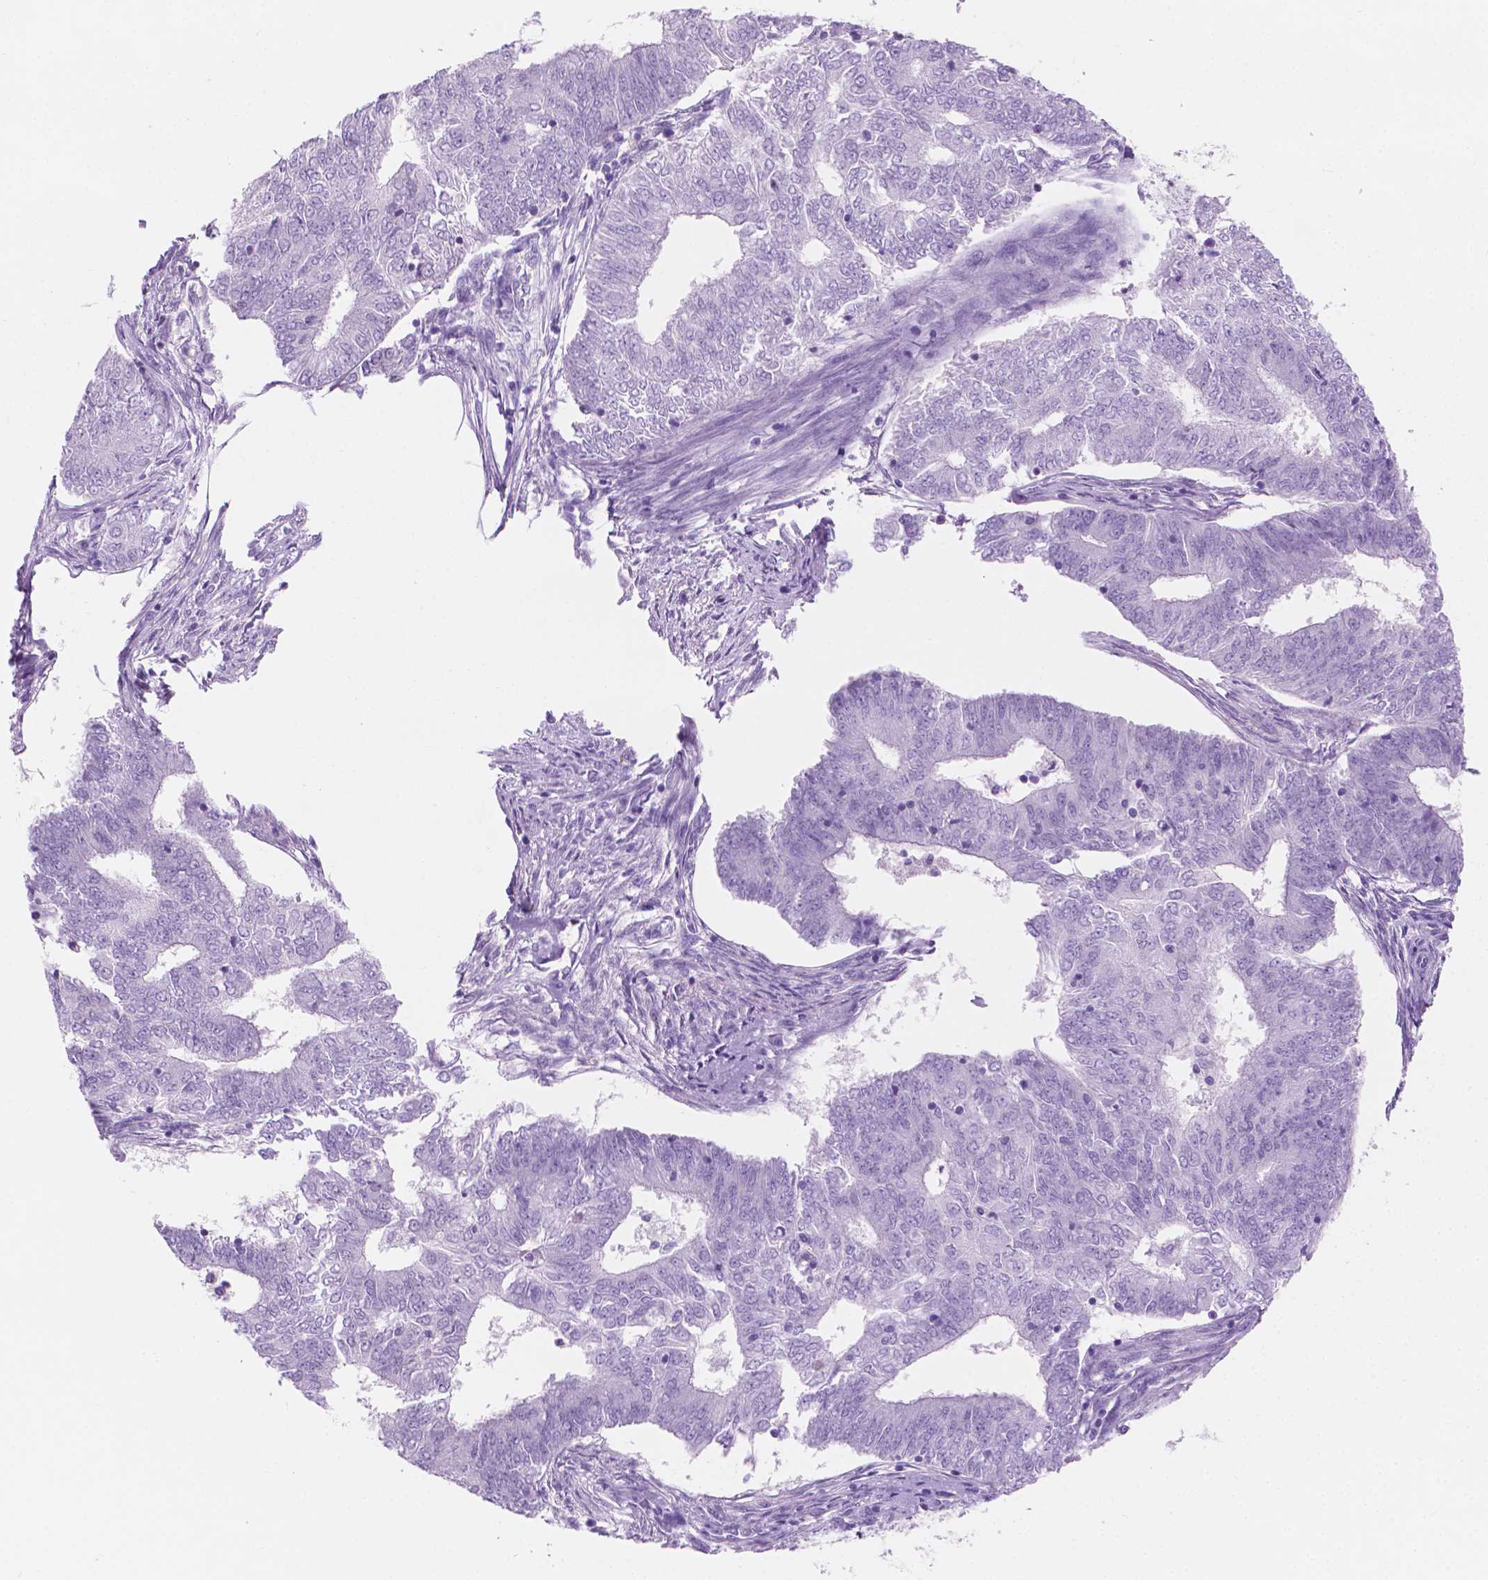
{"staining": {"intensity": "negative", "quantity": "none", "location": "none"}, "tissue": "endometrial cancer", "cell_type": "Tumor cells", "image_type": "cancer", "snomed": [{"axis": "morphology", "description": "Adenocarcinoma, NOS"}, {"axis": "topography", "description": "Endometrium"}], "caption": "Protein analysis of endometrial cancer (adenocarcinoma) shows no significant positivity in tumor cells. Brightfield microscopy of immunohistochemistry stained with DAB (3,3'-diaminobenzidine) (brown) and hematoxylin (blue), captured at high magnification.", "gene": "EPPK1", "patient": {"sex": "female", "age": 62}}